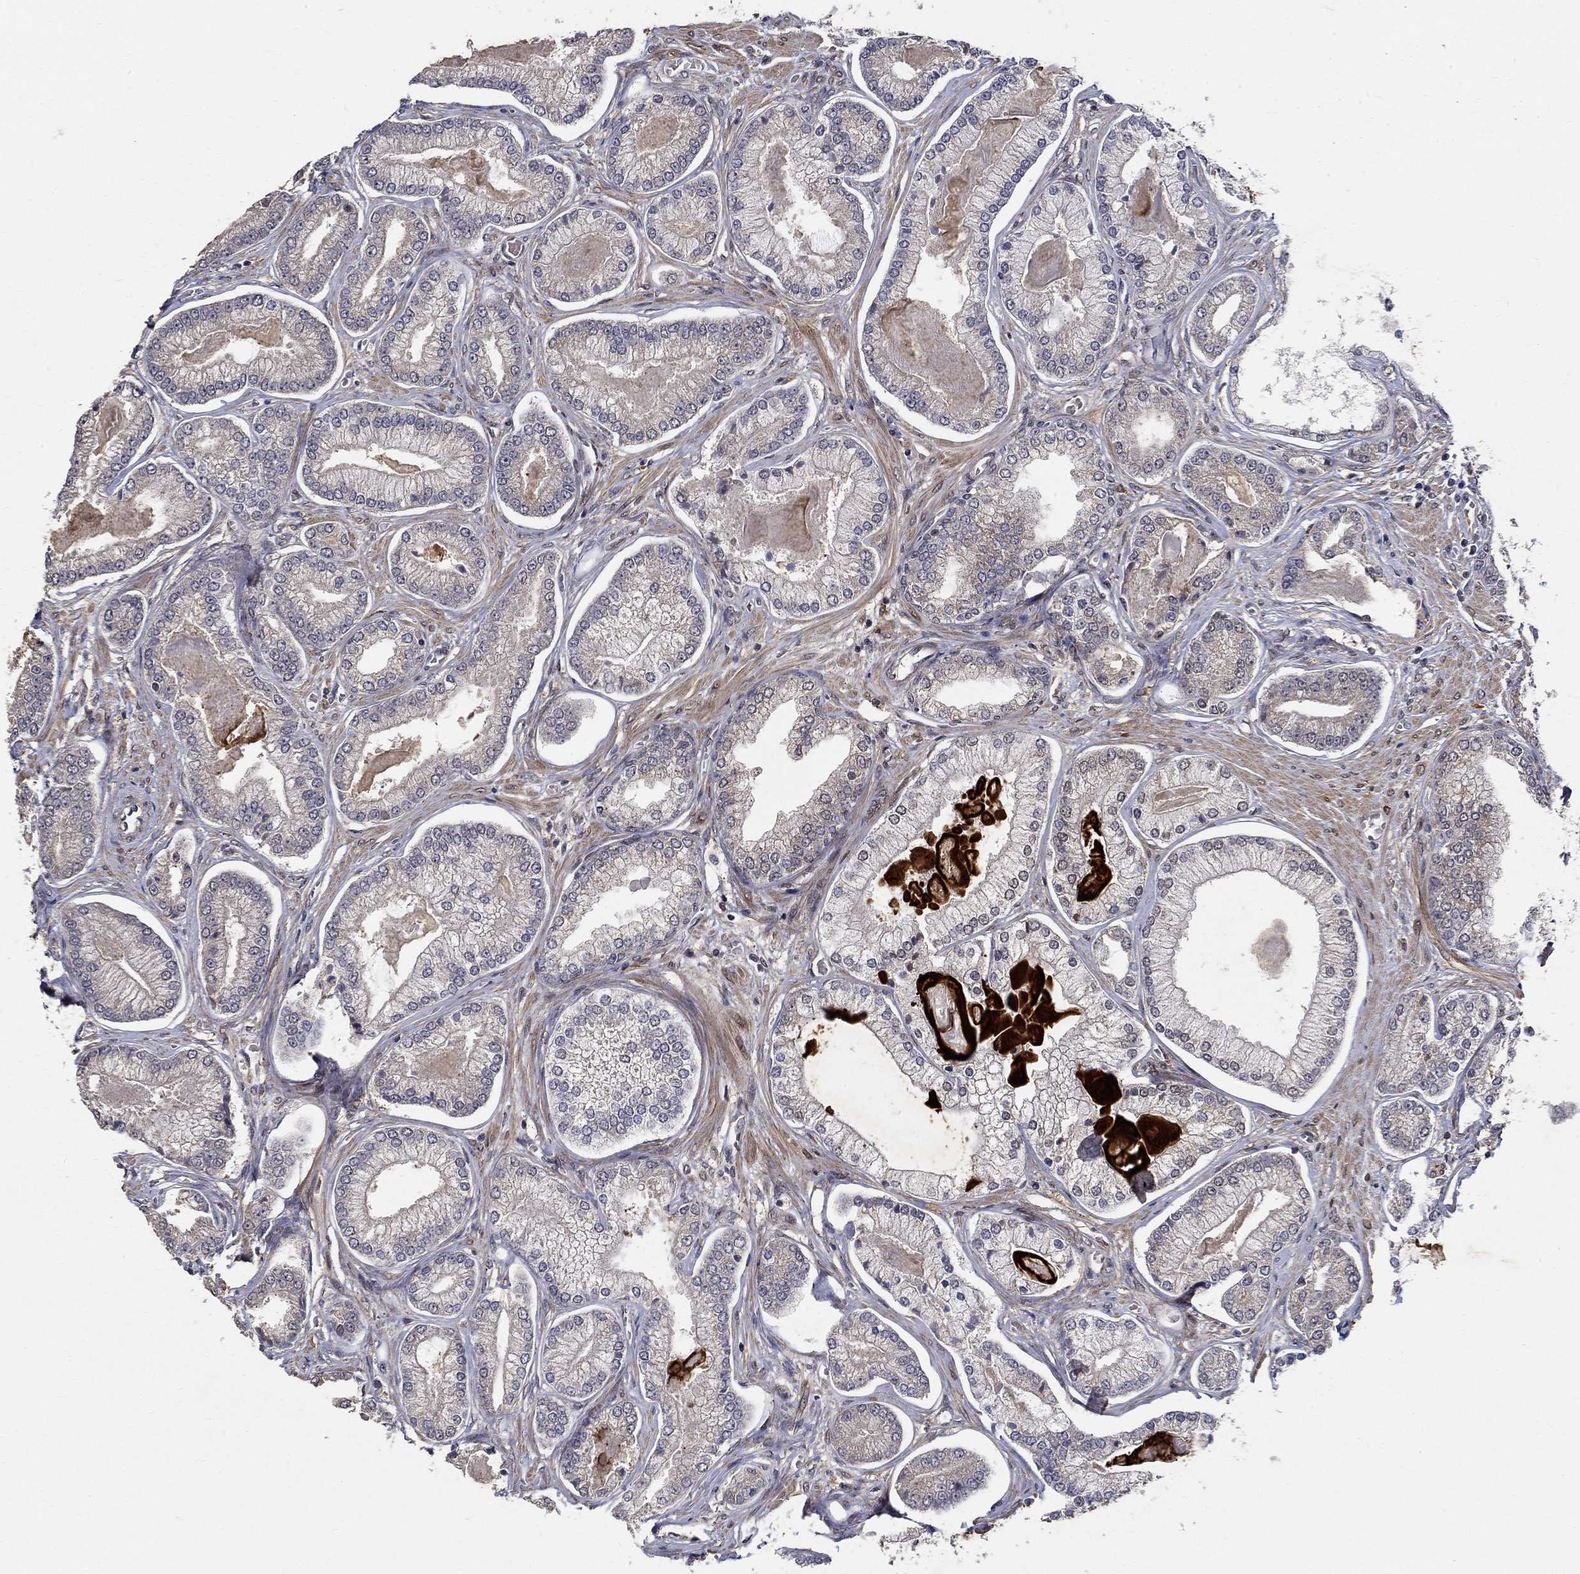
{"staining": {"intensity": "negative", "quantity": "none", "location": "none"}, "tissue": "prostate cancer", "cell_type": "Tumor cells", "image_type": "cancer", "snomed": [{"axis": "morphology", "description": "Adenocarcinoma, Low grade"}, {"axis": "topography", "description": "Prostate"}], "caption": "Immunohistochemistry (IHC) image of human prostate adenocarcinoma (low-grade) stained for a protein (brown), which displays no staining in tumor cells.", "gene": "ZNF594", "patient": {"sex": "male", "age": 57}}